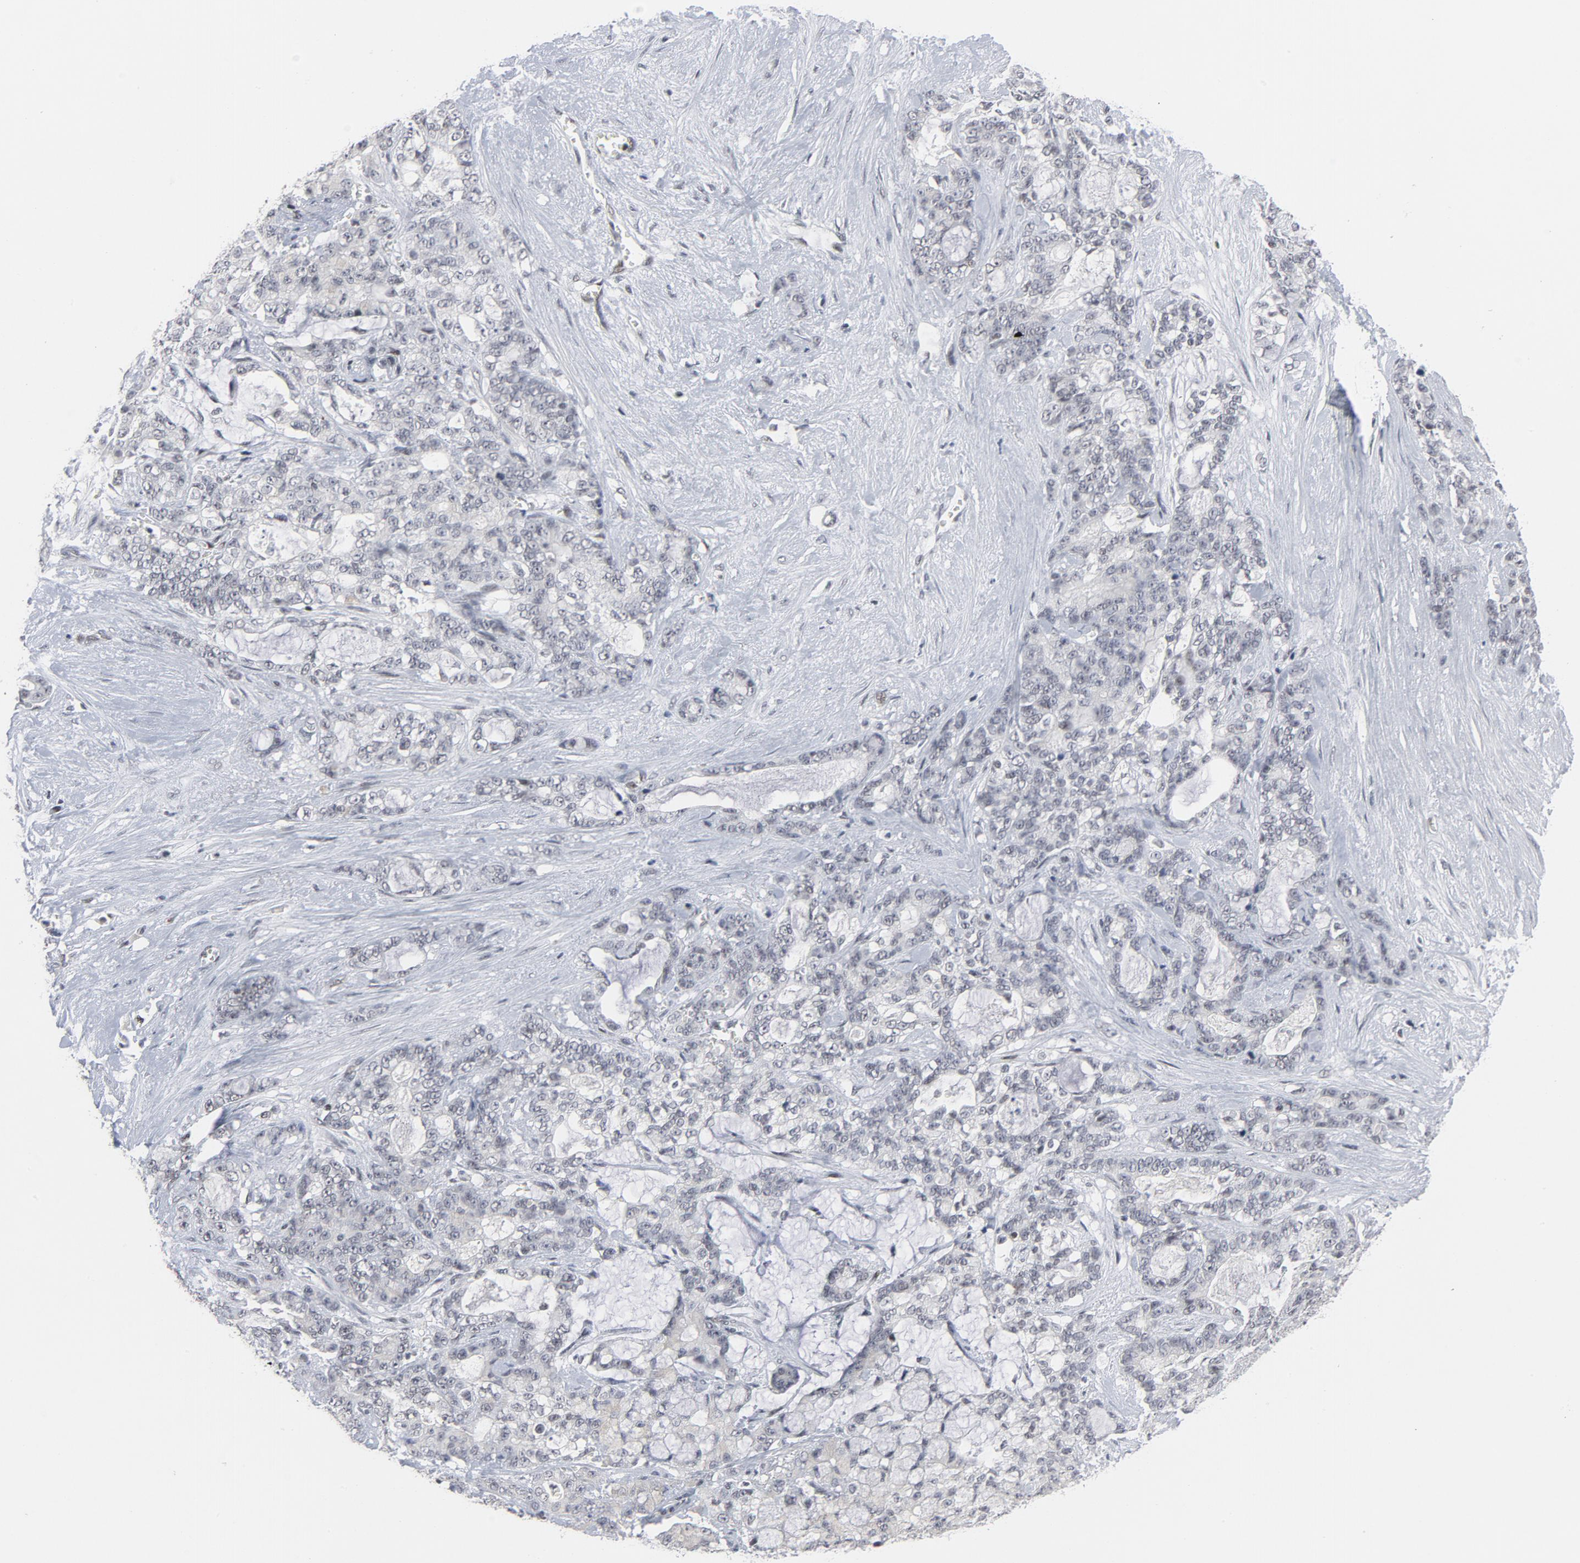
{"staining": {"intensity": "negative", "quantity": "none", "location": "none"}, "tissue": "pancreatic cancer", "cell_type": "Tumor cells", "image_type": "cancer", "snomed": [{"axis": "morphology", "description": "Adenocarcinoma, NOS"}, {"axis": "topography", "description": "Pancreas"}], "caption": "Photomicrograph shows no significant protein positivity in tumor cells of pancreatic adenocarcinoma. (DAB immunohistochemistry visualized using brightfield microscopy, high magnification).", "gene": "GABPA", "patient": {"sex": "female", "age": 73}}